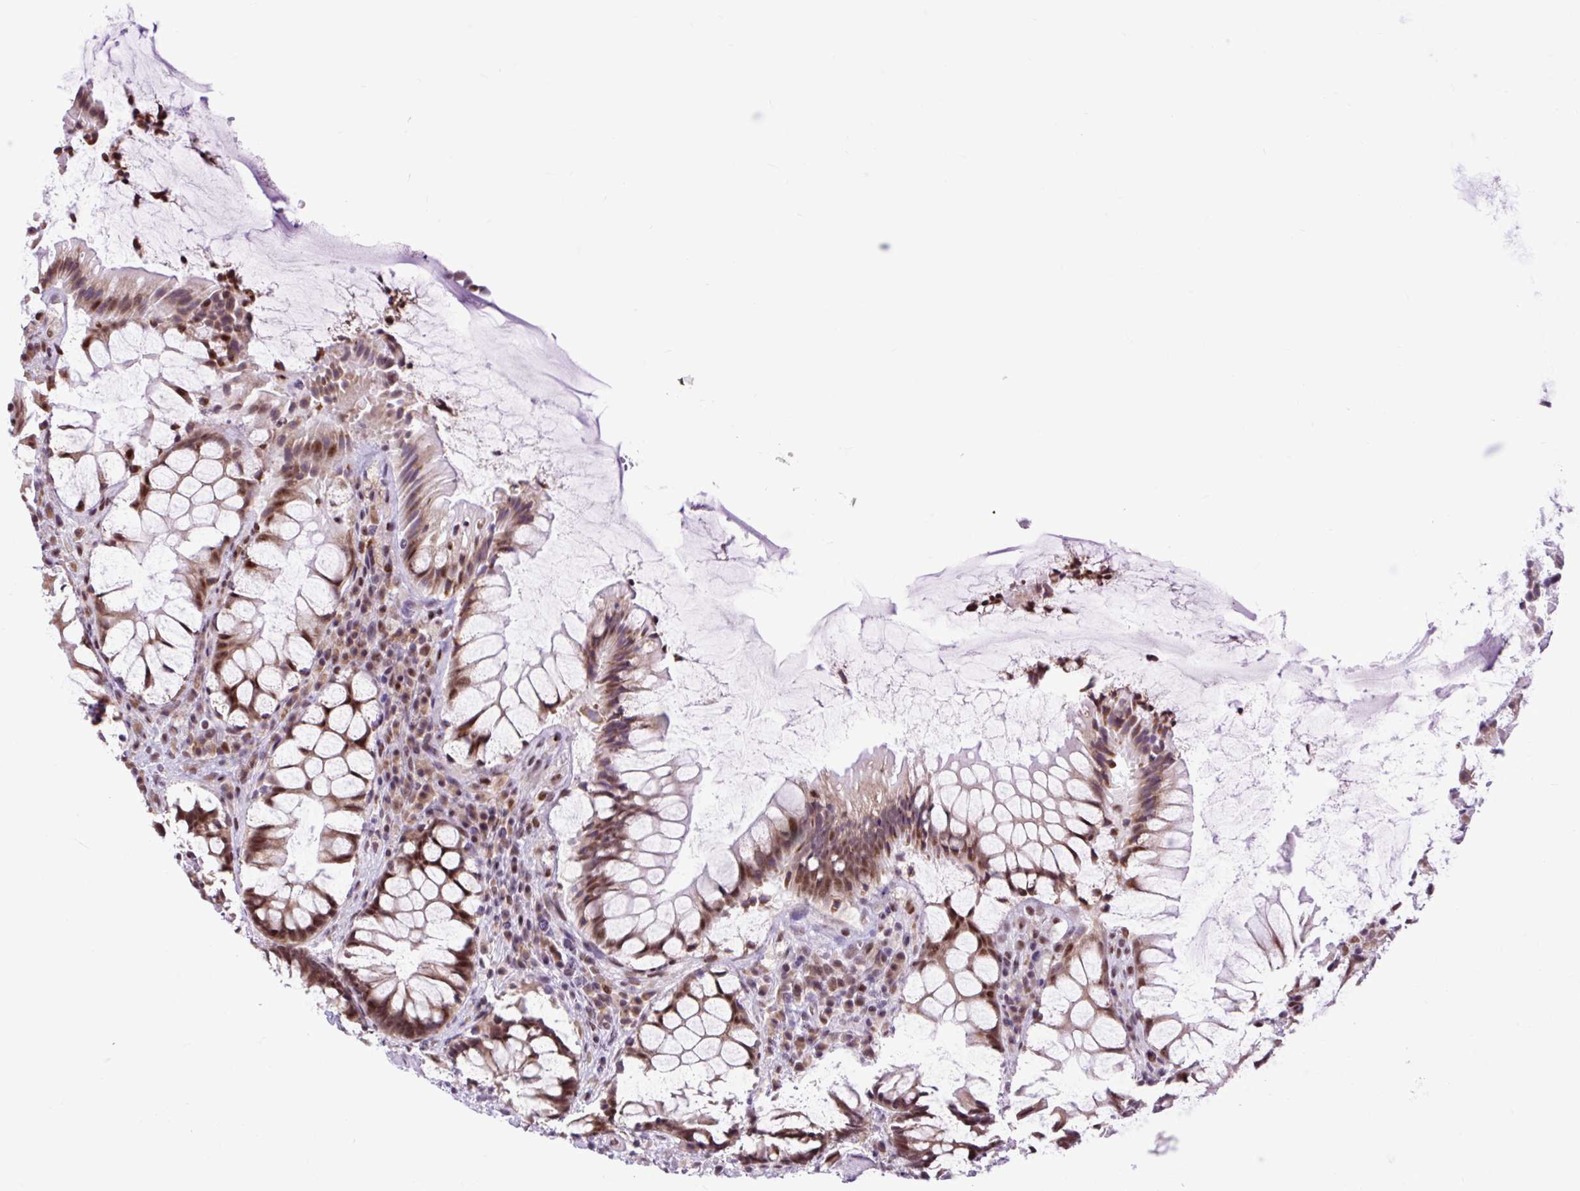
{"staining": {"intensity": "moderate", "quantity": ">75%", "location": "cytoplasmic/membranous,nuclear"}, "tissue": "rectum", "cell_type": "Glandular cells", "image_type": "normal", "snomed": [{"axis": "morphology", "description": "Normal tissue, NOS"}, {"axis": "topography", "description": "Rectum"}], "caption": "Immunohistochemical staining of normal rectum exhibits medium levels of moderate cytoplasmic/membranous,nuclear positivity in about >75% of glandular cells.", "gene": "CLK2", "patient": {"sex": "female", "age": 58}}